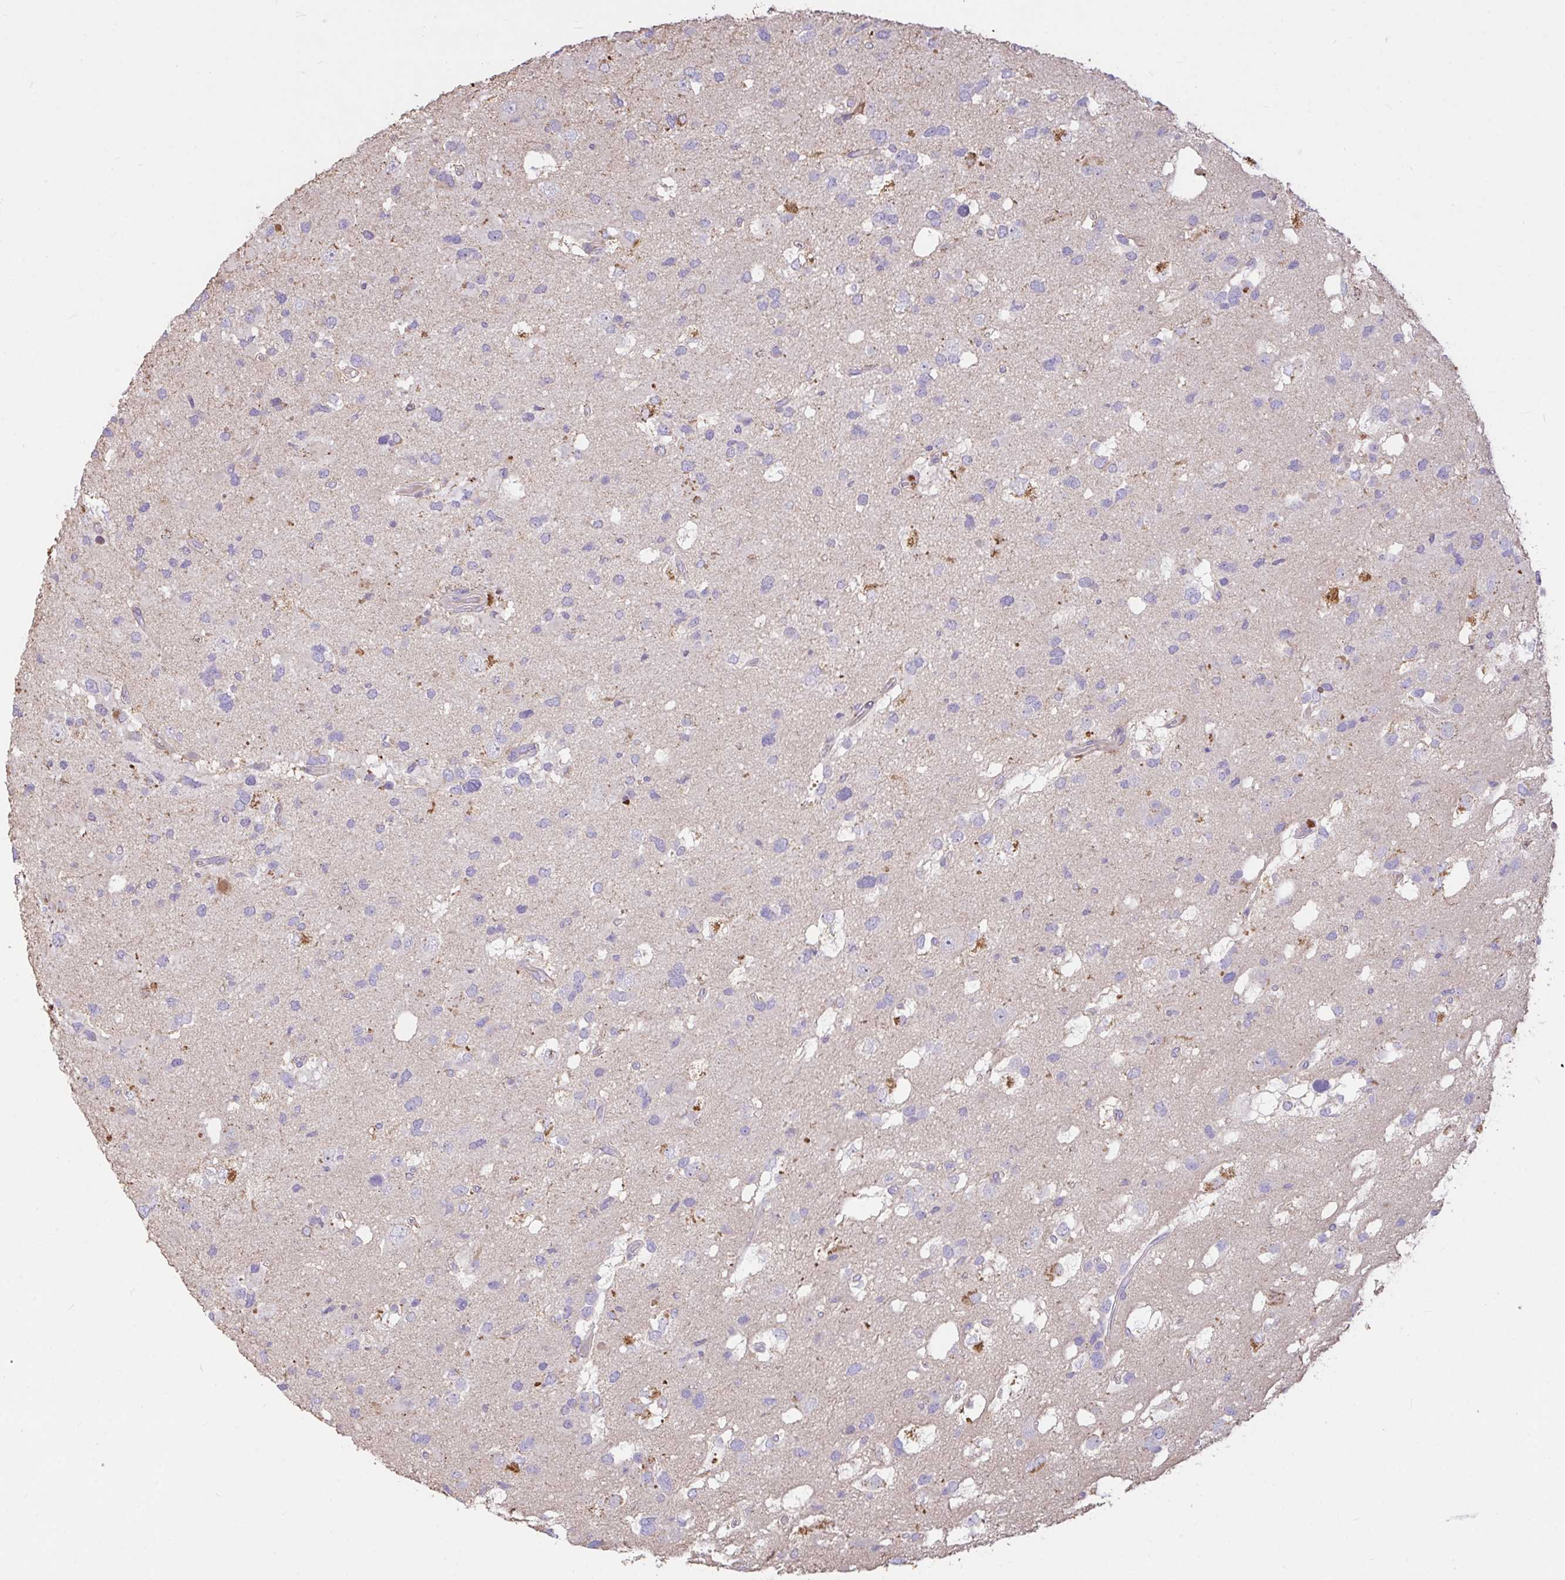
{"staining": {"intensity": "negative", "quantity": "none", "location": "none"}, "tissue": "glioma", "cell_type": "Tumor cells", "image_type": "cancer", "snomed": [{"axis": "morphology", "description": "Glioma, malignant, High grade"}, {"axis": "topography", "description": "Brain"}], "caption": "Immunohistochemistry of glioma exhibits no positivity in tumor cells.", "gene": "FCER1A", "patient": {"sex": "male", "age": 53}}